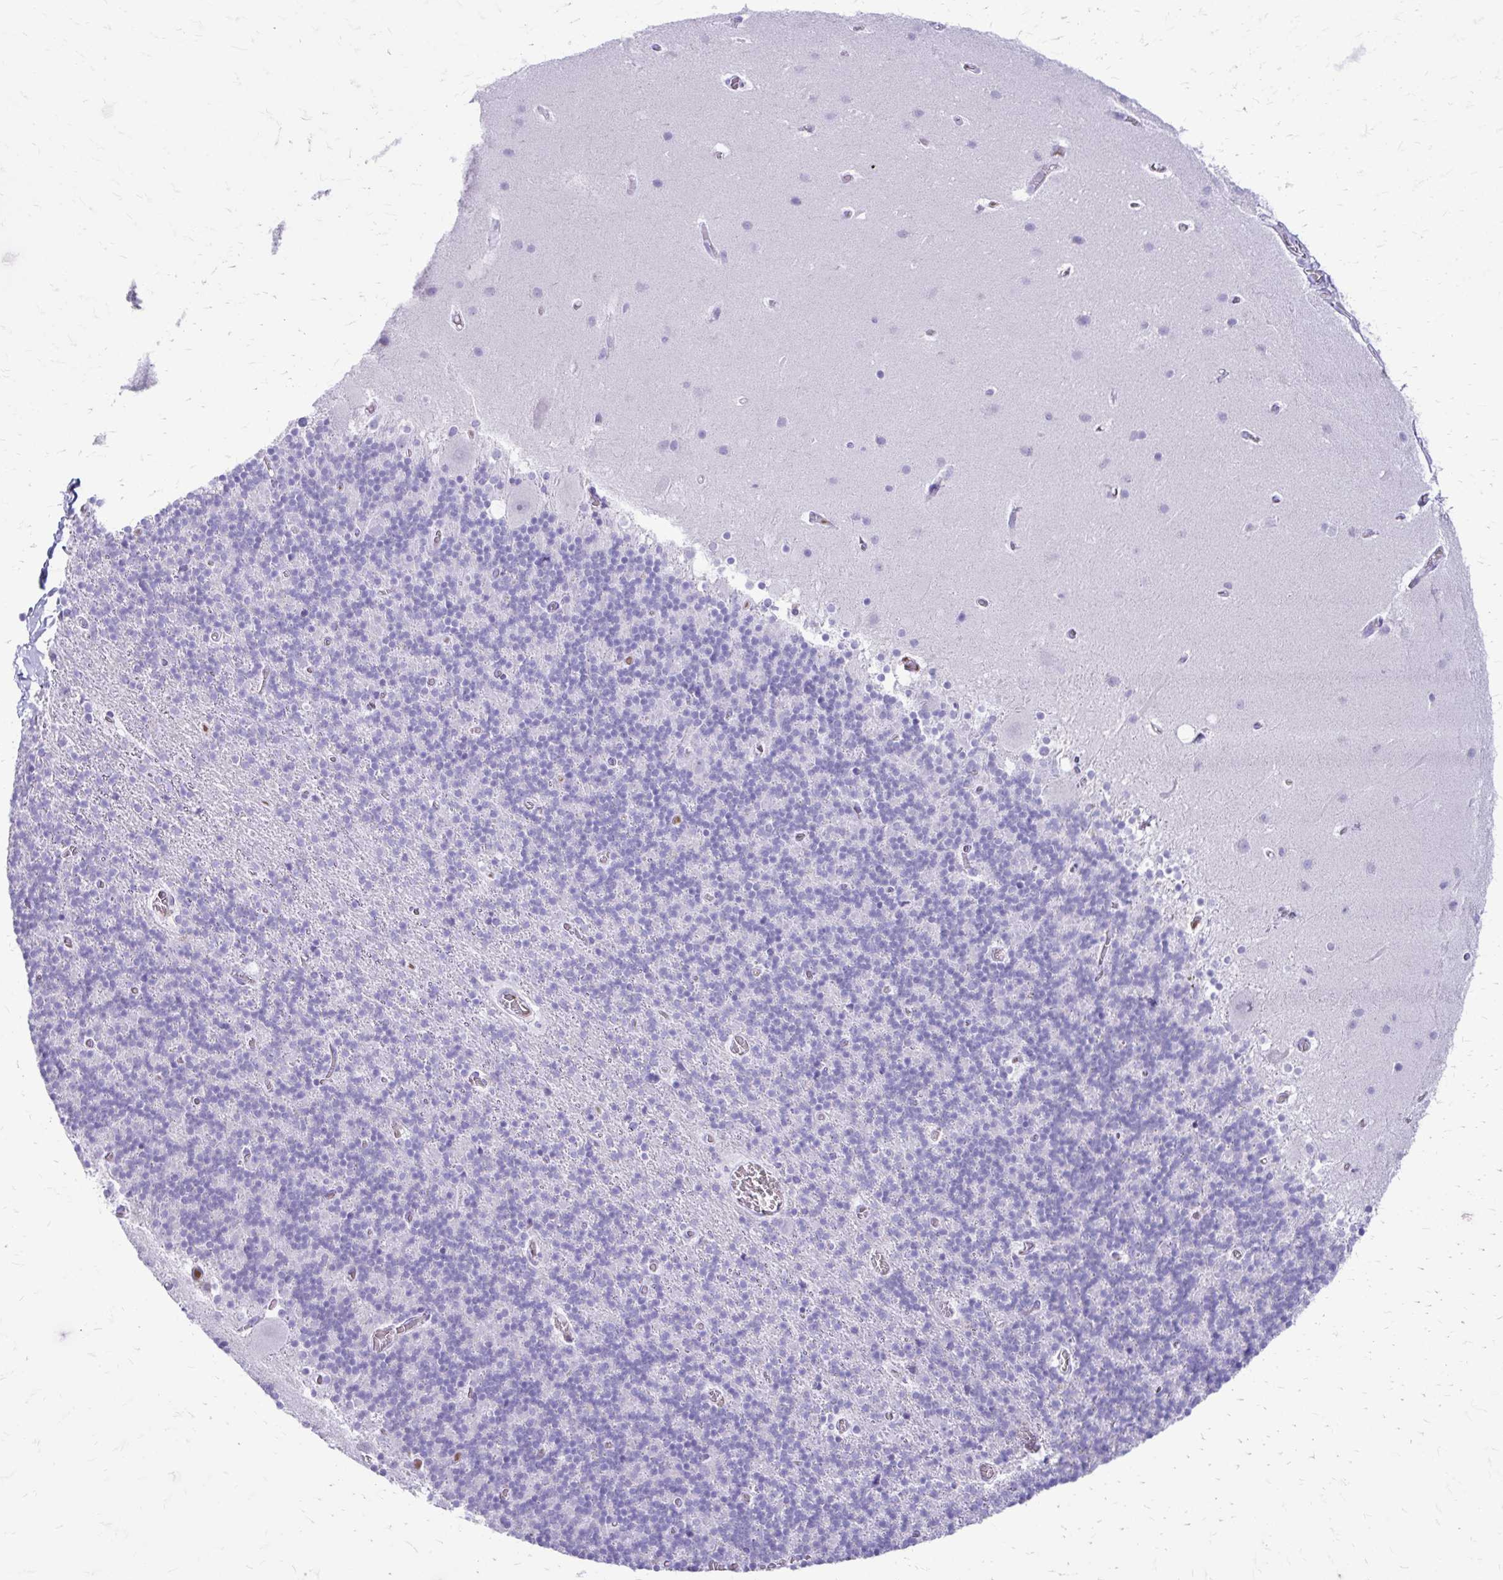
{"staining": {"intensity": "negative", "quantity": "none", "location": "none"}, "tissue": "cerebellum", "cell_type": "Cells in granular layer", "image_type": "normal", "snomed": [{"axis": "morphology", "description": "Normal tissue, NOS"}, {"axis": "topography", "description": "Cerebellum"}], "caption": "A high-resolution histopathology image shows immunohistochemistry (IHC) staining of unremarkable cerebellum, which exhibits no significant expression in cells in granular layer. (Stains: DAB immunohistochemistry (IHC) with hematoxylin counter stain, Microscopy: brightfield microscopy at high magnification).", "gene": "SATL1", "patient": {"sex": "male", "age": 70}}